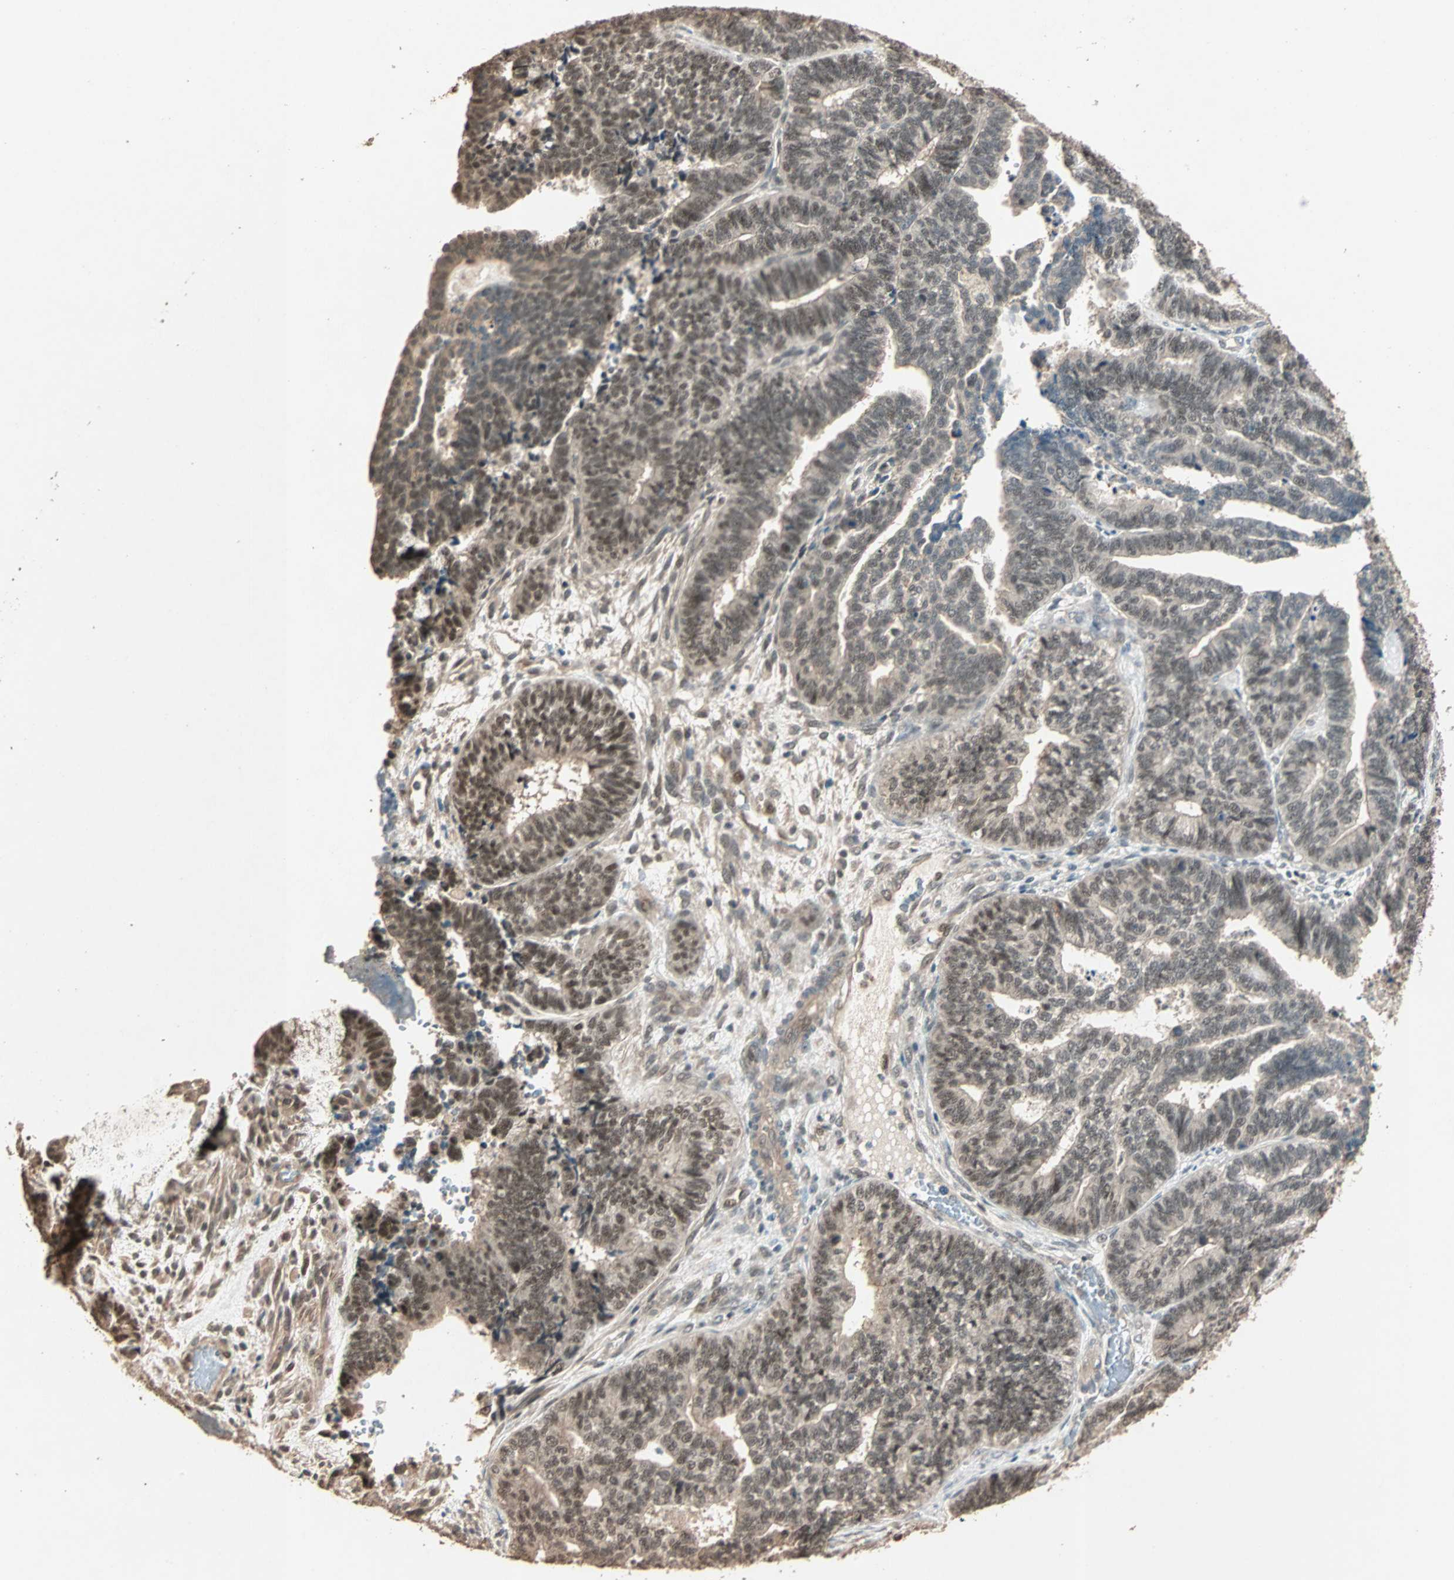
{"staining": {"intensity": "moderate", "quantity": "25%-75%", "location": "cytoplasmic/membranous,nuclear"}, "tissue": "endometrial cancer", "cell_type": "Tumor cells", "image_type": "cancer", "snomed": [{"axis": "morphology", "description": "Adenocarcinoma, NOS"}, {"axis": "topography", "description": "Endometrium"}], "caption": "Moderate cytoplasmic/membranous and nuclear expression for a protein is identified in about 25%-75% of tumor cells of endometrial cancer (adenocarcinoma) using immunohistochemistry.", "gene": "ZBTB33", "patient": {"sex": "female", "age": 70}}